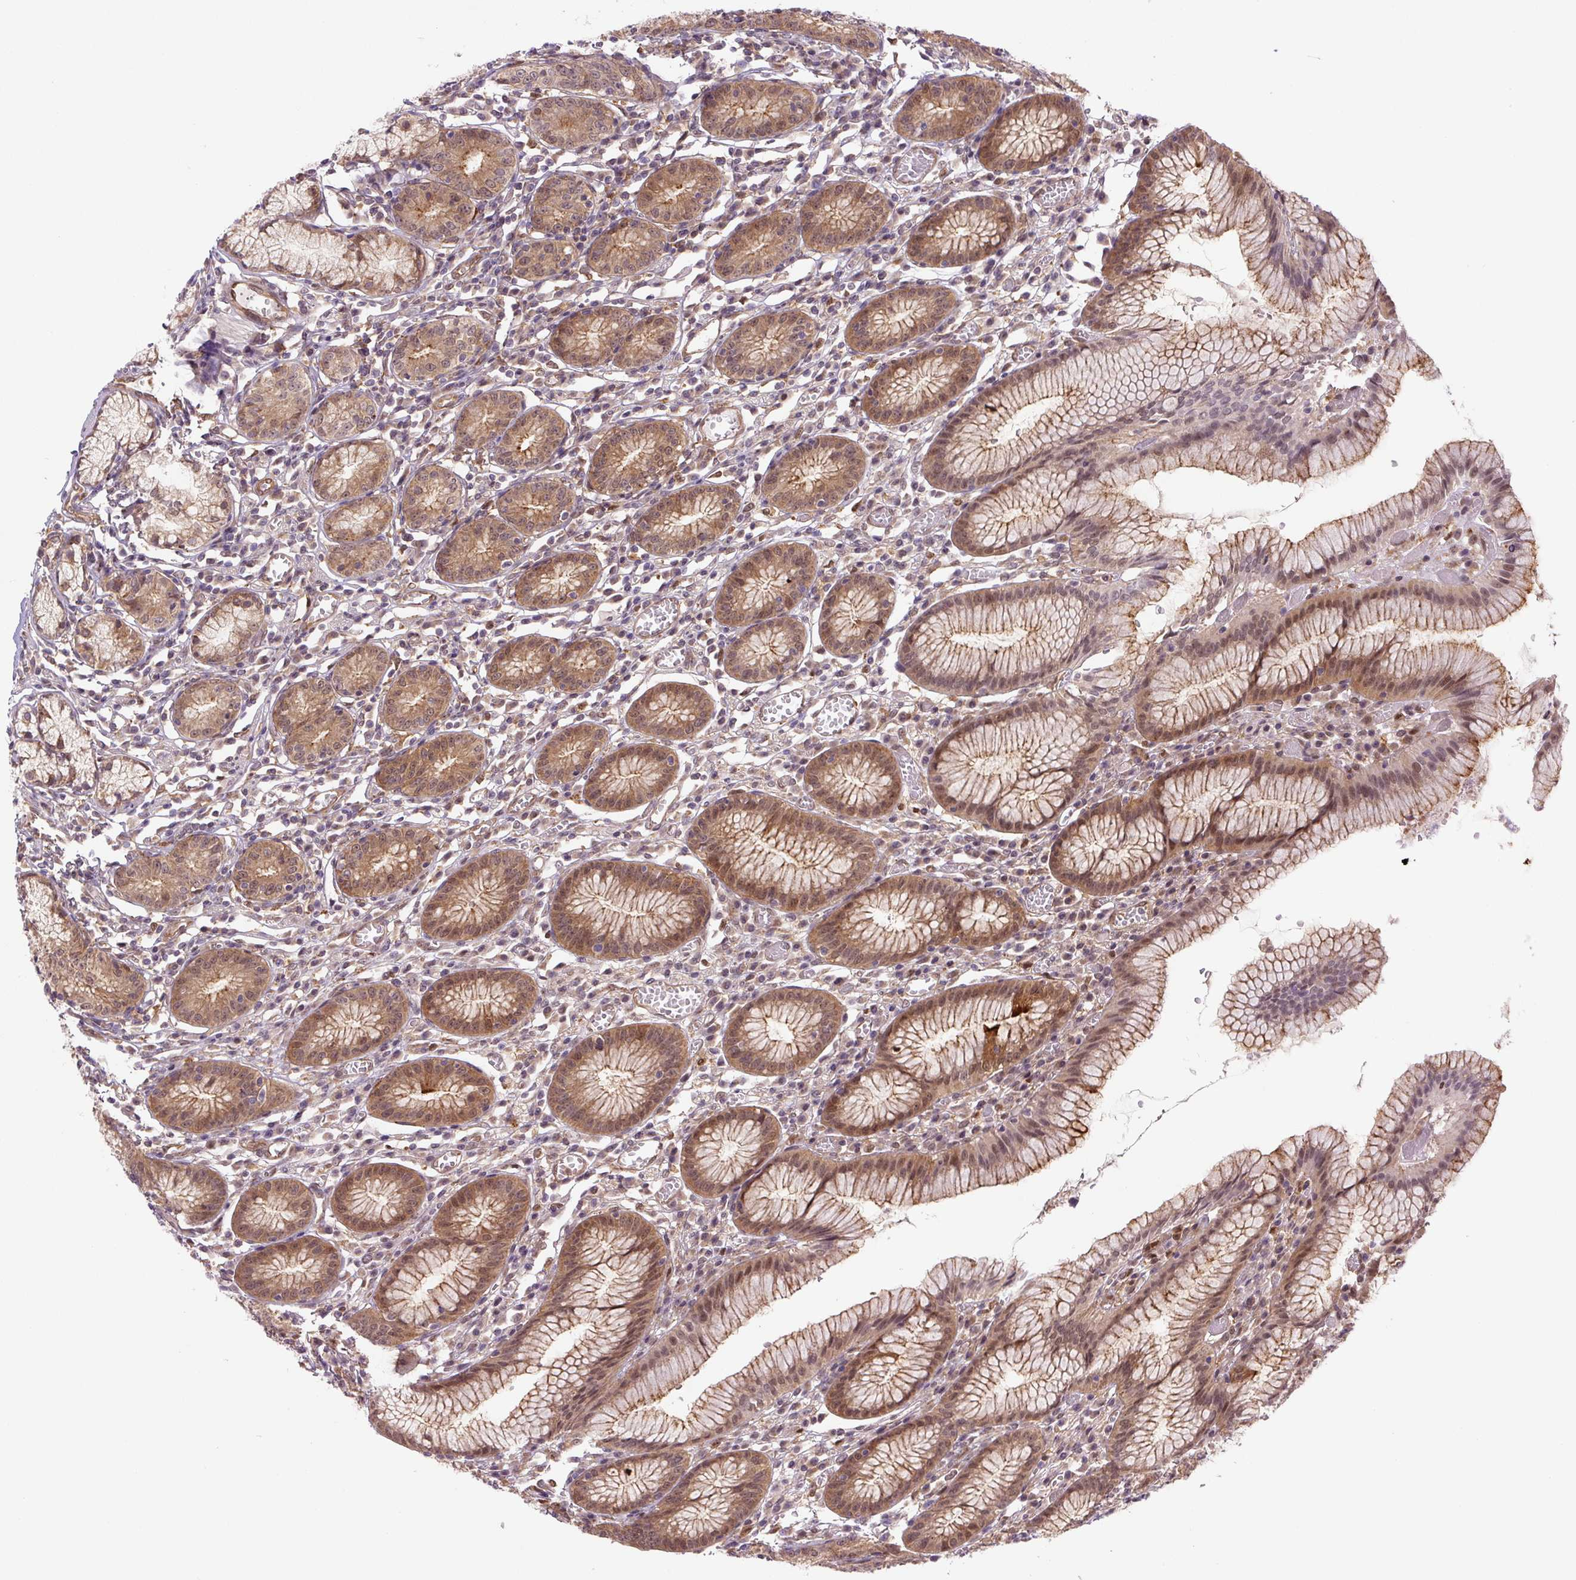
{"staining": {"intensity": "strong", "quantity": ">75%", "location": "cytoplasmic/membranous"}, "tissue": "stomach", "cell_type": "Glandular cells", "image_type": "normal", "snomed": [{"axis": "morphology", "description": "Normal tissue, NOS"}, {"axis": "topography", "description": "Stomach"}], "caption": "Brown immunohistochemical staining in normal human stomach demonstrates strong cytoplasmic/membranous expression in about >75% of glandular cells. (DAB = brown stain, brightfield microscopy at high magnification).", "gene": "ZSWIM7", "patient": {"sex": "male", "age": 55}}